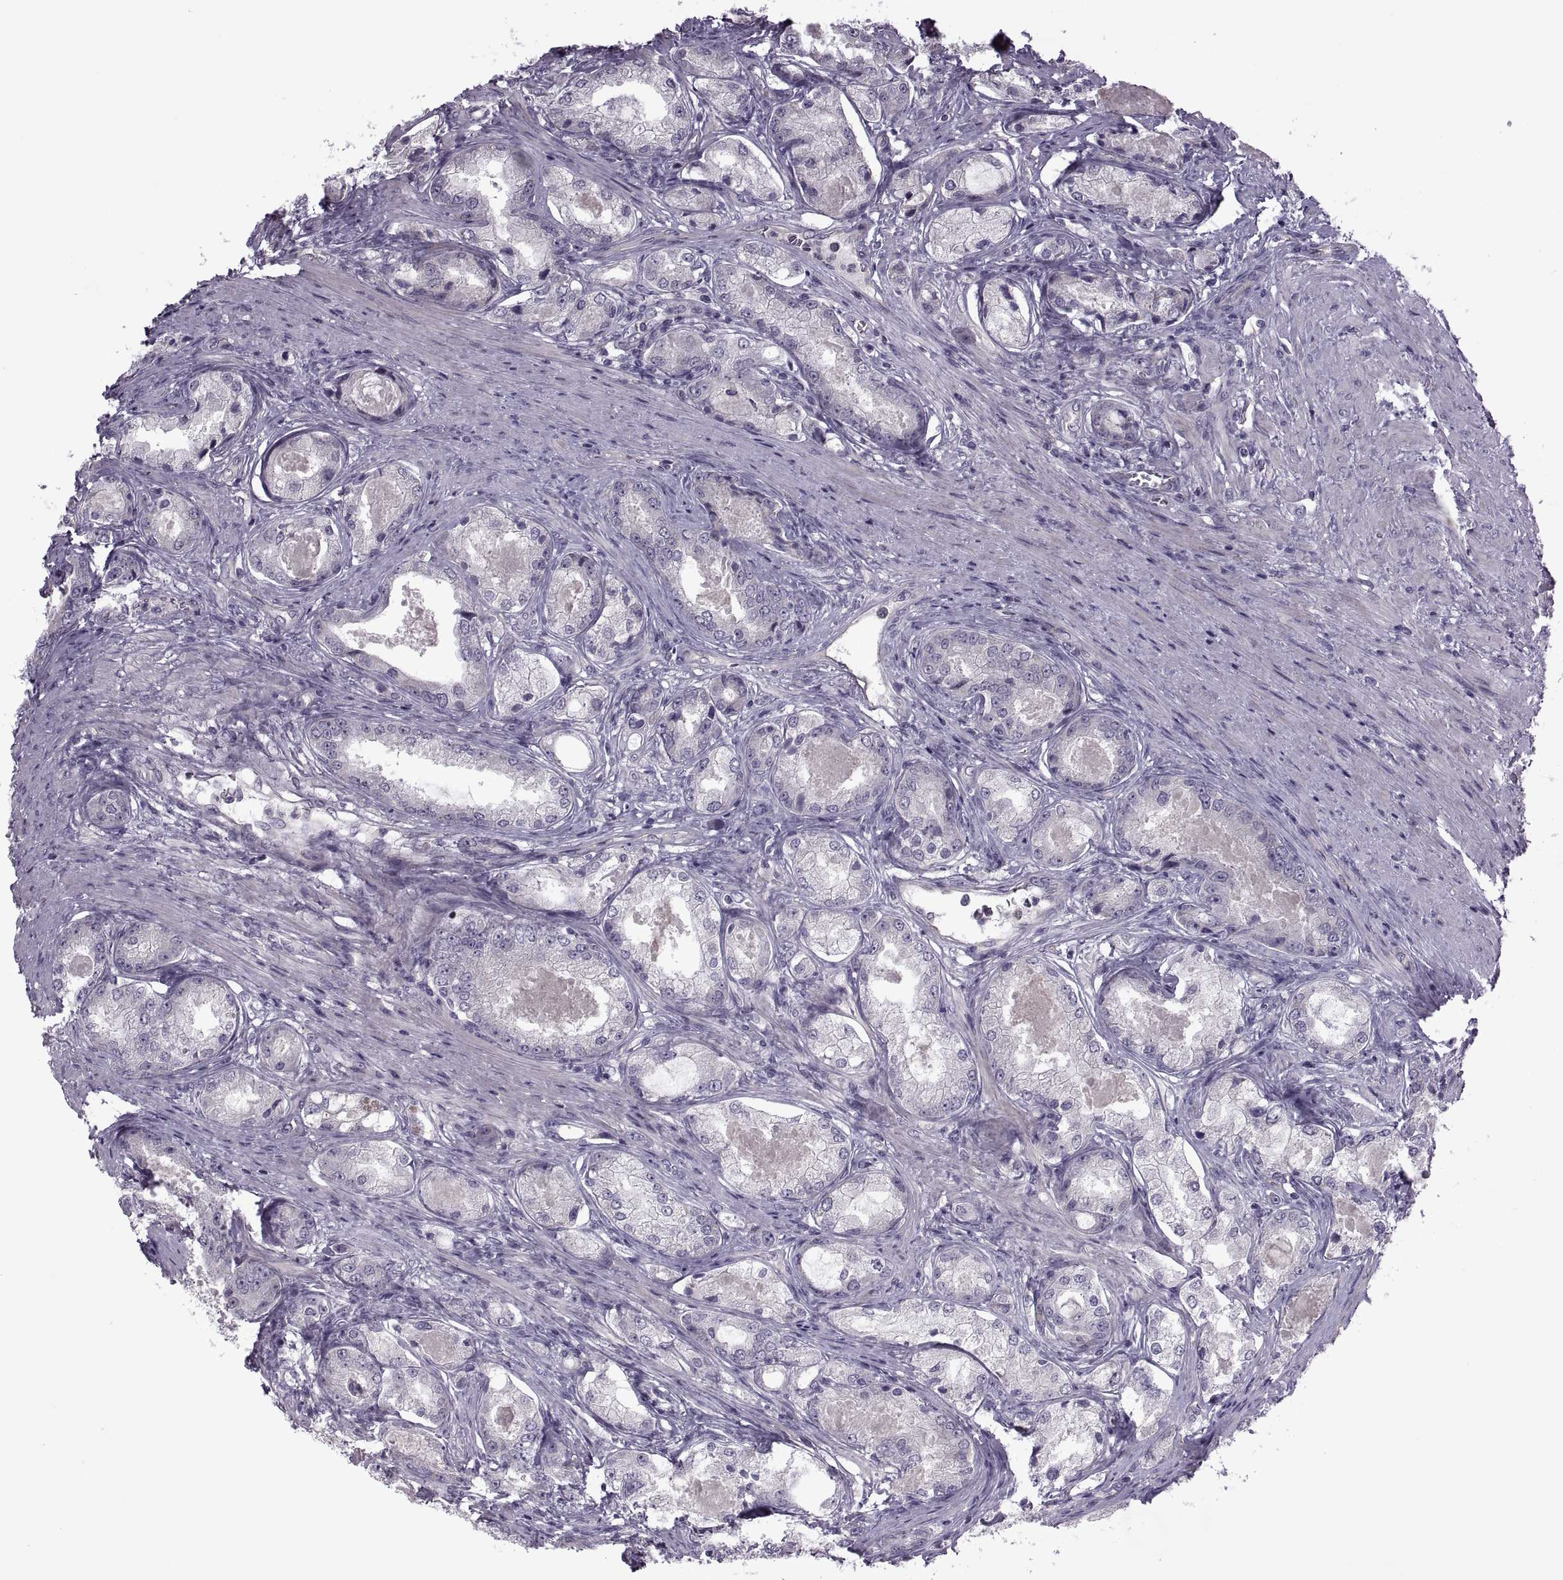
{"staining": {"intensity": "negative", "quantity": "none", "location": "none"}, "tissue": "prostate cancer", "cell_type": "Tumor cells", "image_type": "cancer", "snomed": [{"axis": "morphology", "description": "Adenocarcinoma, Low grade"}, {"axis": "topography", "description": "Prostate"}], "caption": "Tumor cells show no significant protein expression in prostate adenocarcinoma (low-grade).", "gene": "ODF3", "patient": {"sex": "male", "age": 68}}